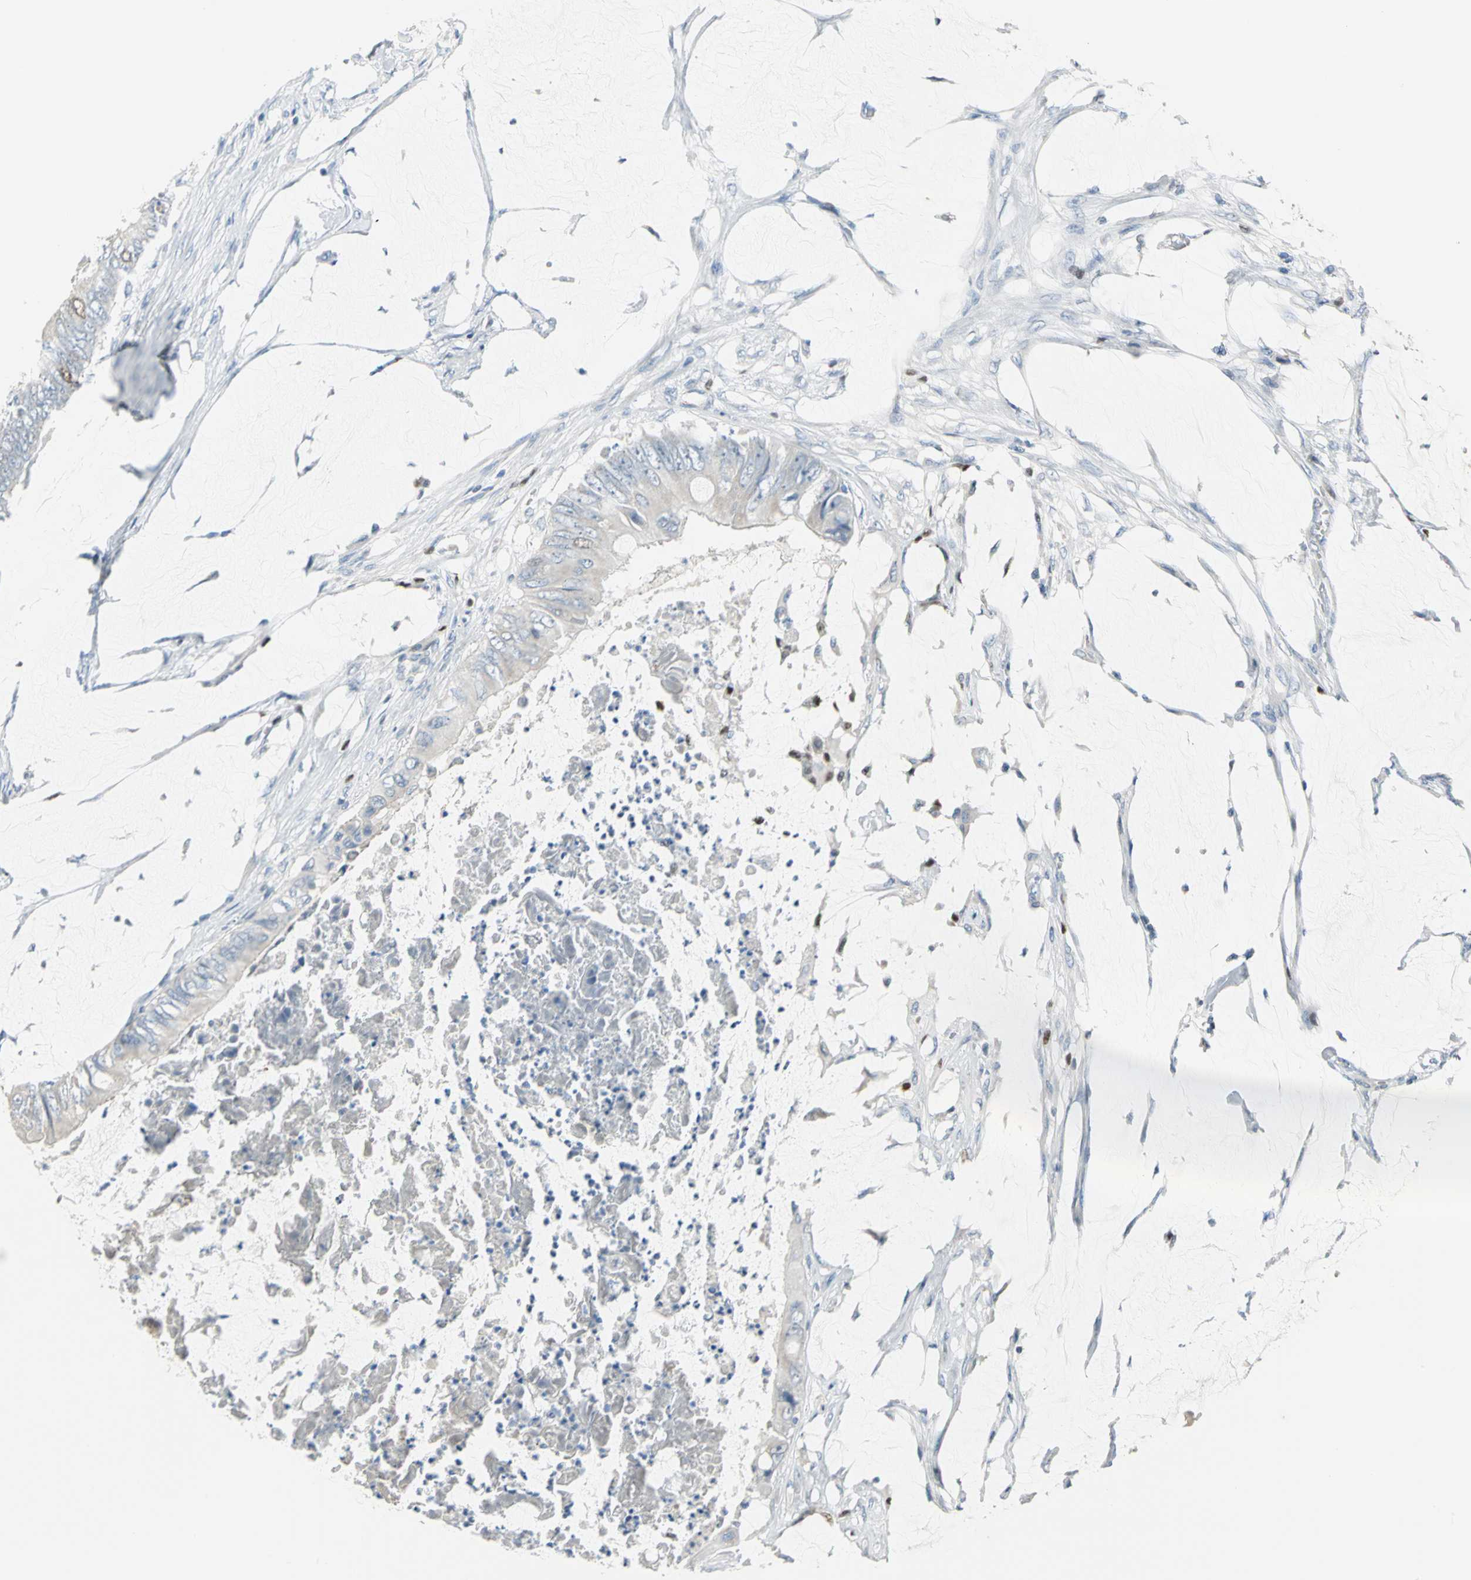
{"staining": {"intensity": "weak", "quantity": "<25%", "location": "nuclear"}, "tissue": "colorectal cancer", "cell_type": "Tumor cells", "image_type": "cancer", "snomed": [{"axis": "morphology", "description": "Normal tissue, NOS"}, {"axis": "morphology", "description": "Adenocarcinoma, NOS"}, {"axis": "topography", "description": "Rectum"}, {"axis": "topography", "description": "Peripheral nerve tissue"}], "caption": "Colorectal cancer stained for a protein using IHC demonstrates no expression tumor cells.", "gene": "MCM3", "patient": {"sex": "female", "age": 77}}